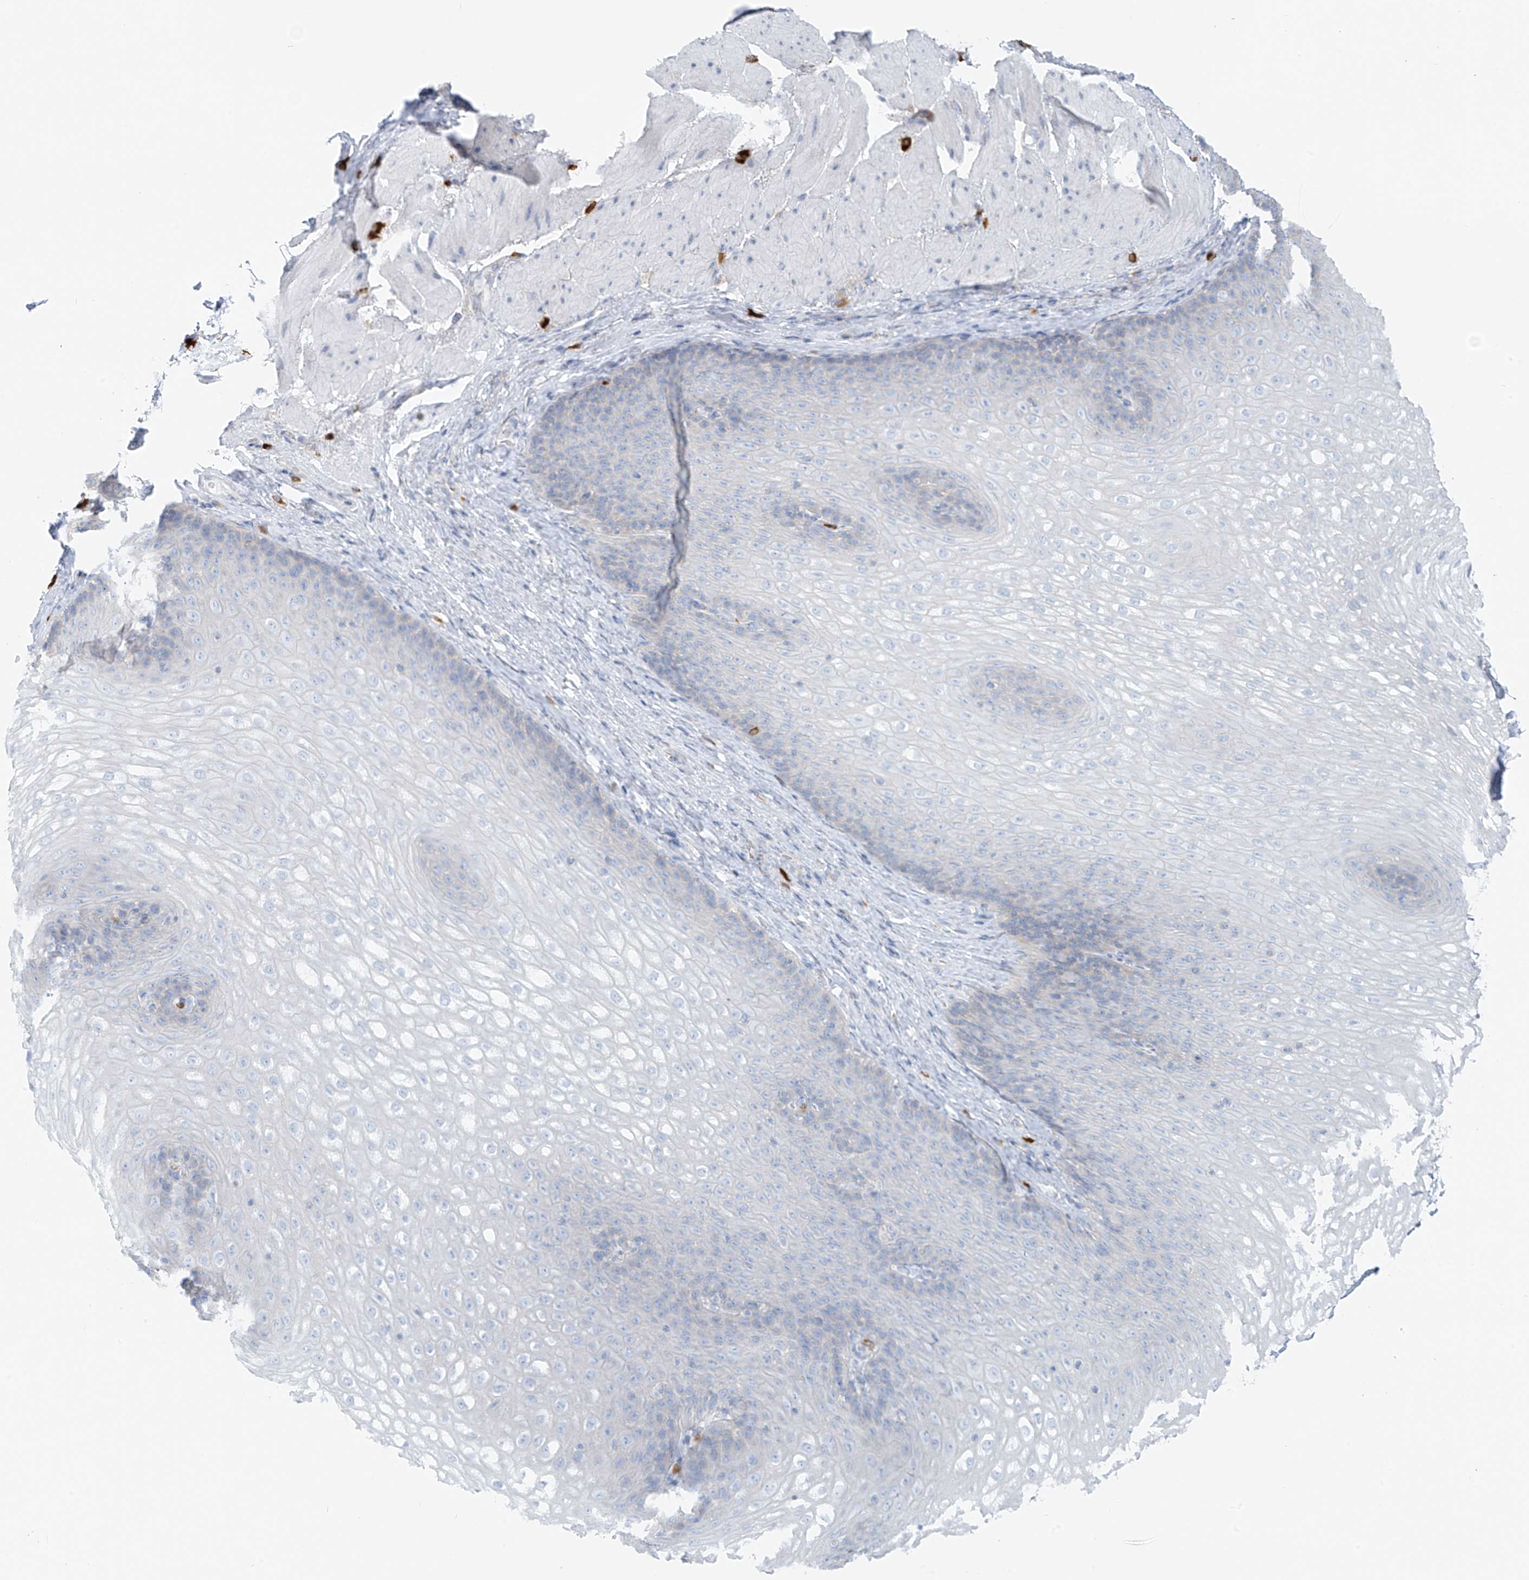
{"staining": {"intensity": "negative", "quantity": "none", "location": "none"}, "tissue": "esophagus", "cell_type": "Squamous epithelial cells", "image_type": "normal", "snomed": [{"axis": "morphology", "description": "Normal tissue, NOS"}, {"axis": "topography", "description": "Esophagus"}], "caption": "Immunohistochemical staining of normal human esophagus reveals no significant expression in squamous epithelial cells.", "gene": "POMGNT2", "patient": {"sex": "female", "age": 66}}